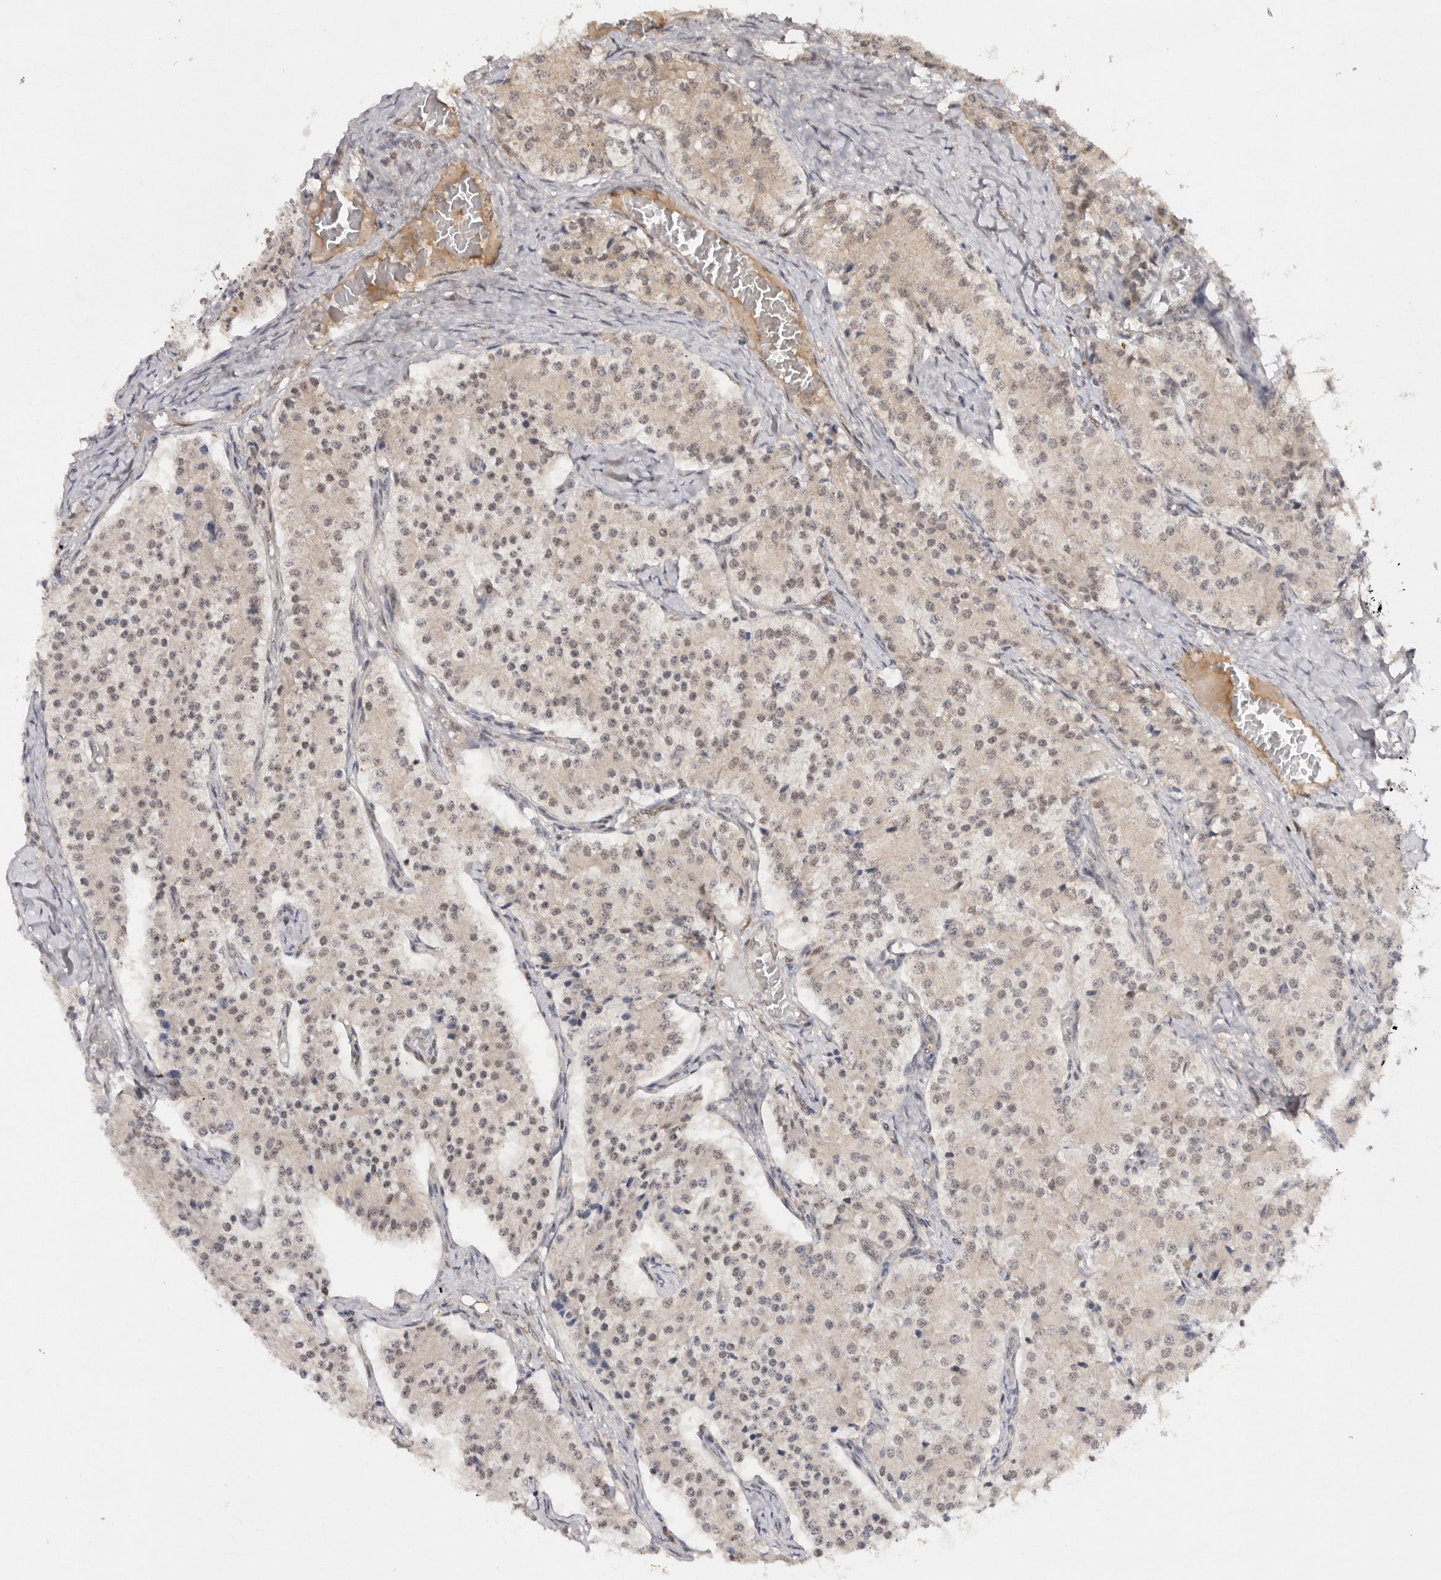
{"staining": {"intensity": "weak", "quantity": ">75%", "location": "nuclear"}, "tissue": "carcinoid", "cell_type": "Tumor cells", "image_type": "cancer", "snomed": [{"axis": "morphology", "description": "Carcinoid, malignant, NOS"}, {"axis": "topography", "description": "Colon"}], "caption": "Immunohistochemical staining of human carcinoid (malignant) shows weak nuclear protein staining in approximately >75% of tumor cells.", "gene": "TARS2", "patient": {"sex": "female", "age": 52}}